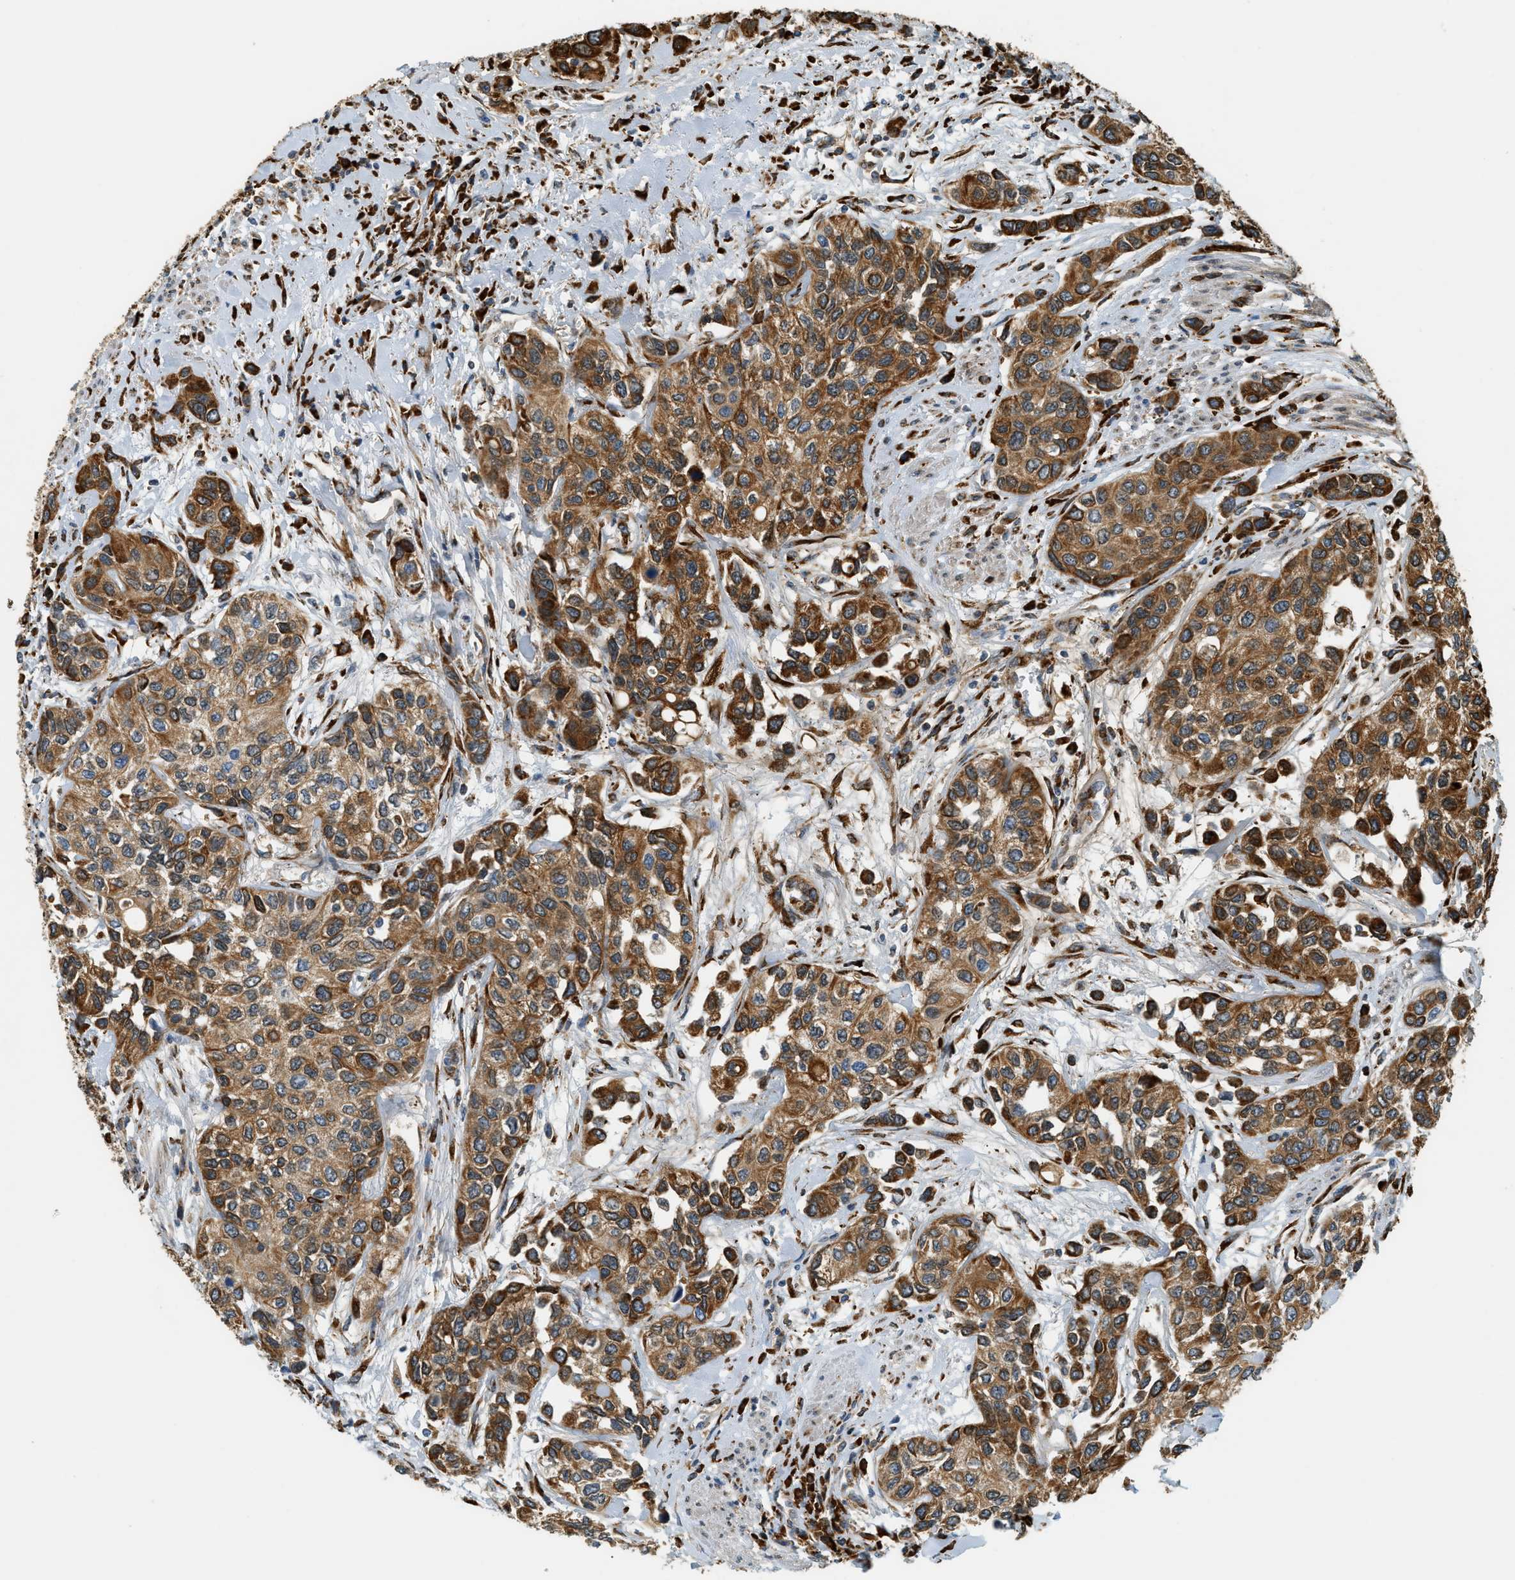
{"staining": {"intensity": "strong", "quantity": ">75%", "location": "cytoplasmic/membranous"}, "tissue": "urothelial cancer", "cell_type": "Tumor cells", "image_type": "cancer", "snomed": [{"axis": "morphology", "description": "Urothelial carcinoma, High grade"}, {"axis": "topography", "description": "Urinary bladder"}], "caption": "Immunohistochemical staining of human urothelial cancer shows strong cytoplasmic/membranous protein expression in approximately >75% of tumor cells.", "gene": "SEMA4D", "patient": {"sex": "female", "age": 56}}